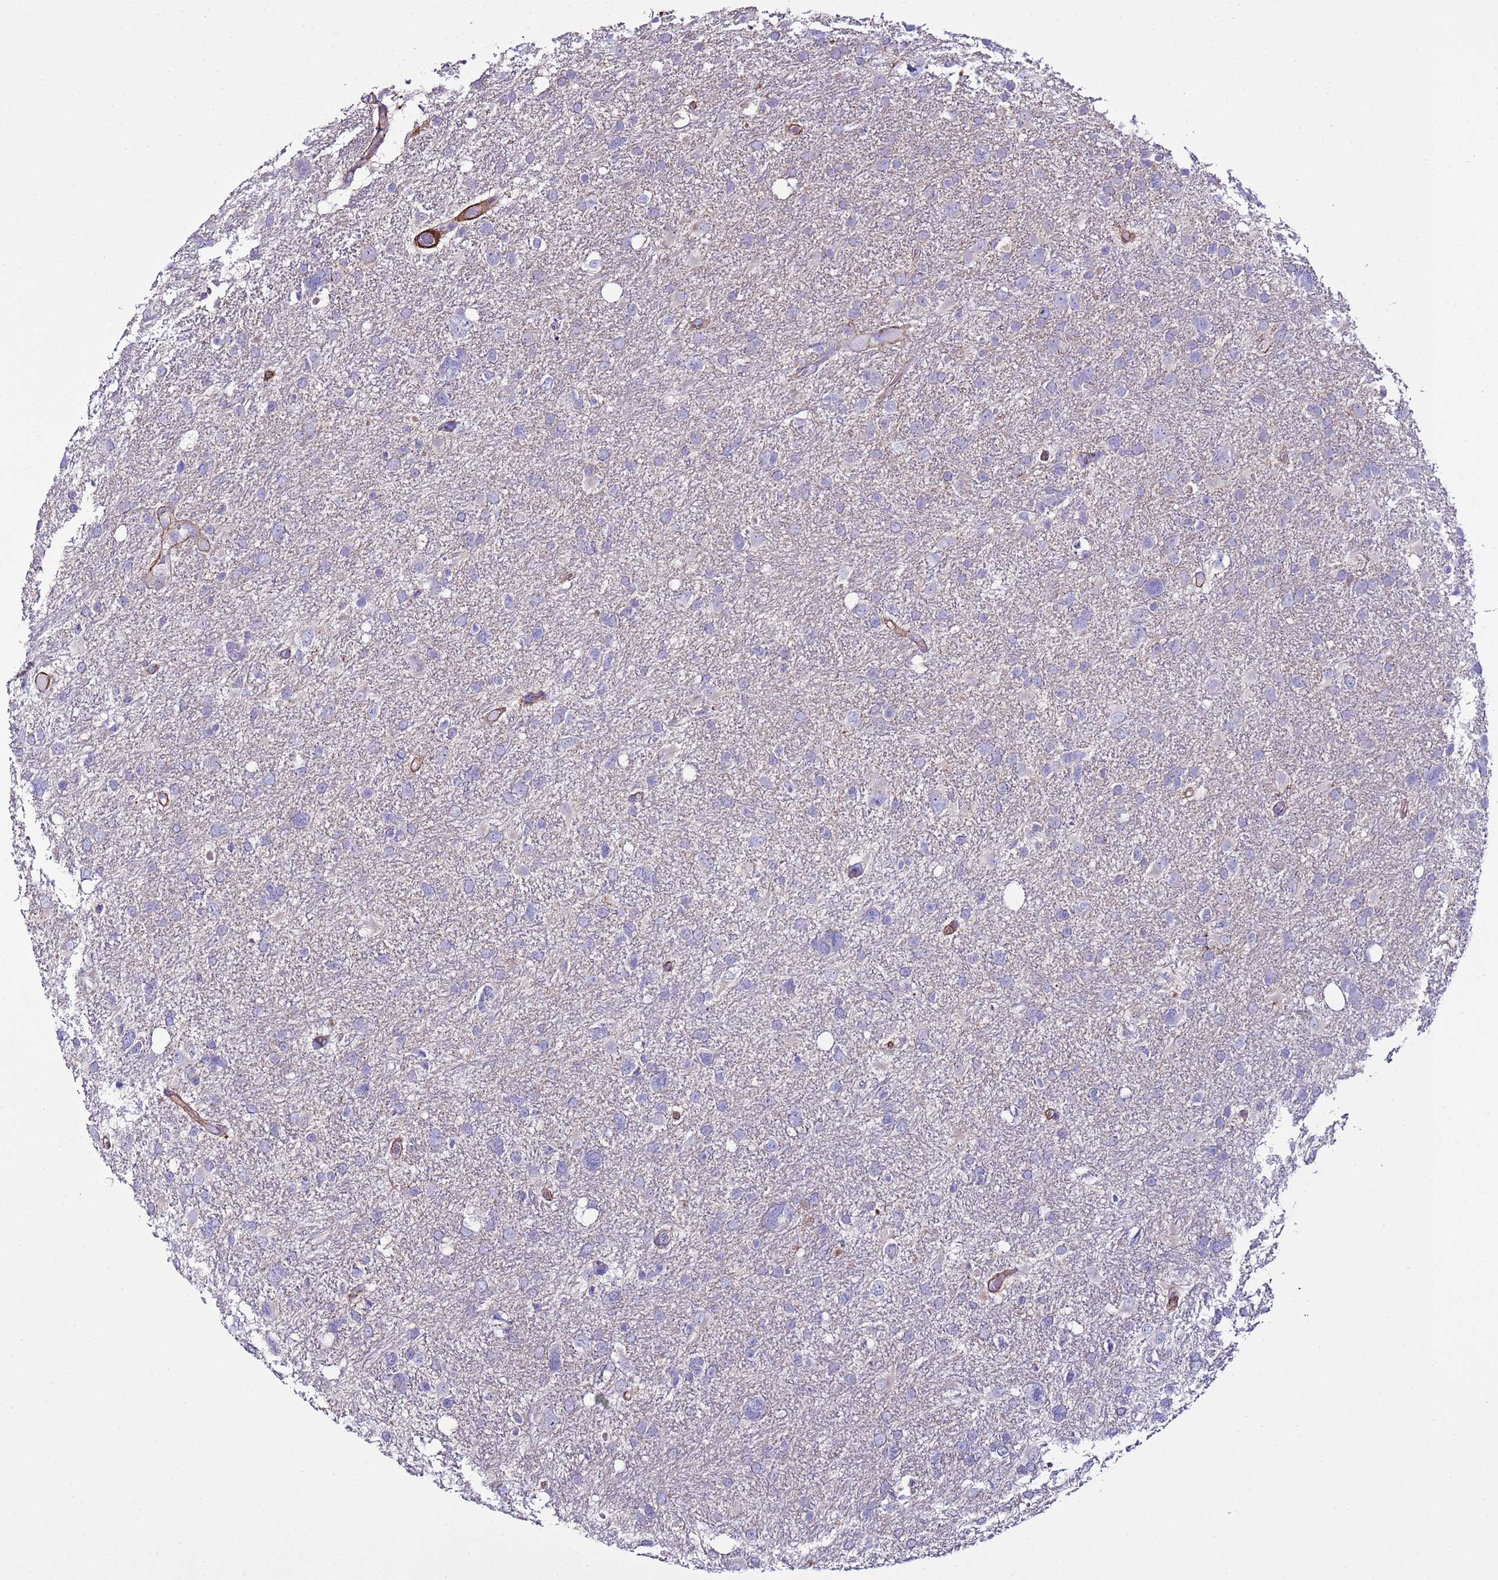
{"staining": {"intensity": "negative", "quantity": "none", "location": "none"}, "tissue": "glioma", "cell_type": "Tumor cells", "image_type": "cancer", "snomed": [{"axis": "morphology", "description": "Glioma, malignant, High grade"}, {"axis": "topography", "description": "Brain"}], "caption": "DAB (3,3'-diaminobenzidine) immunohistochemical staining of human glioma displays no significant expression in tumor cells.", "gene": "RABL2B", "patient": {"sex": "male", "age": 61}}